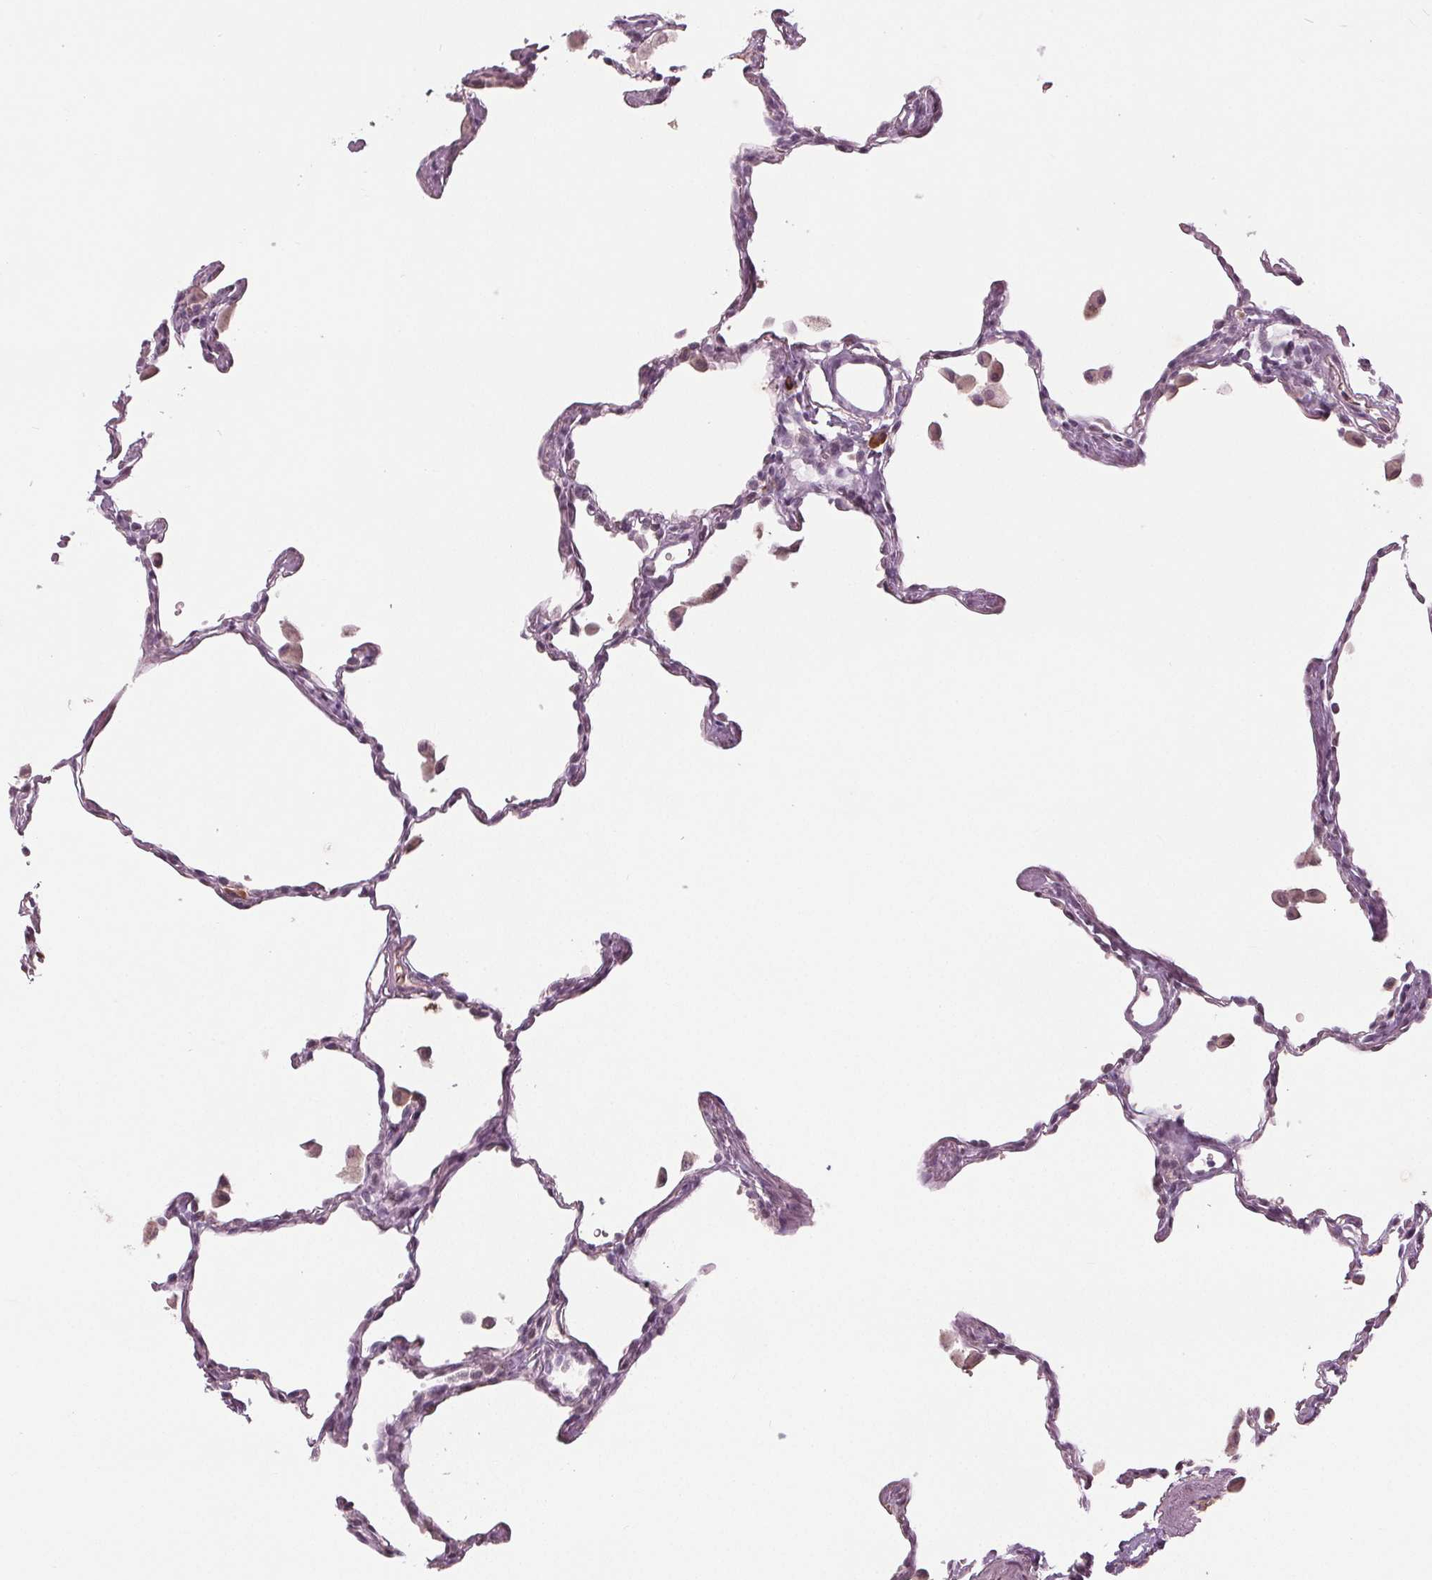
{"staining": {"intensity": "negative", "quantity": "none", "location": "none"}, "tissue": "lung", "cell_type": "Alveolar cells", "image_type": "normal", "snomed": [{"axis": "morphology", "description": "Normal tissue, NOS"}, {"axis": "topography", "description": "Lung"}], "caption": "DAB immunohistochemical staining of benign human lung shows no significant staining in alveolar cells.", "gene": "CXCL16", "patient": {"sex": "female", "age": 47}}